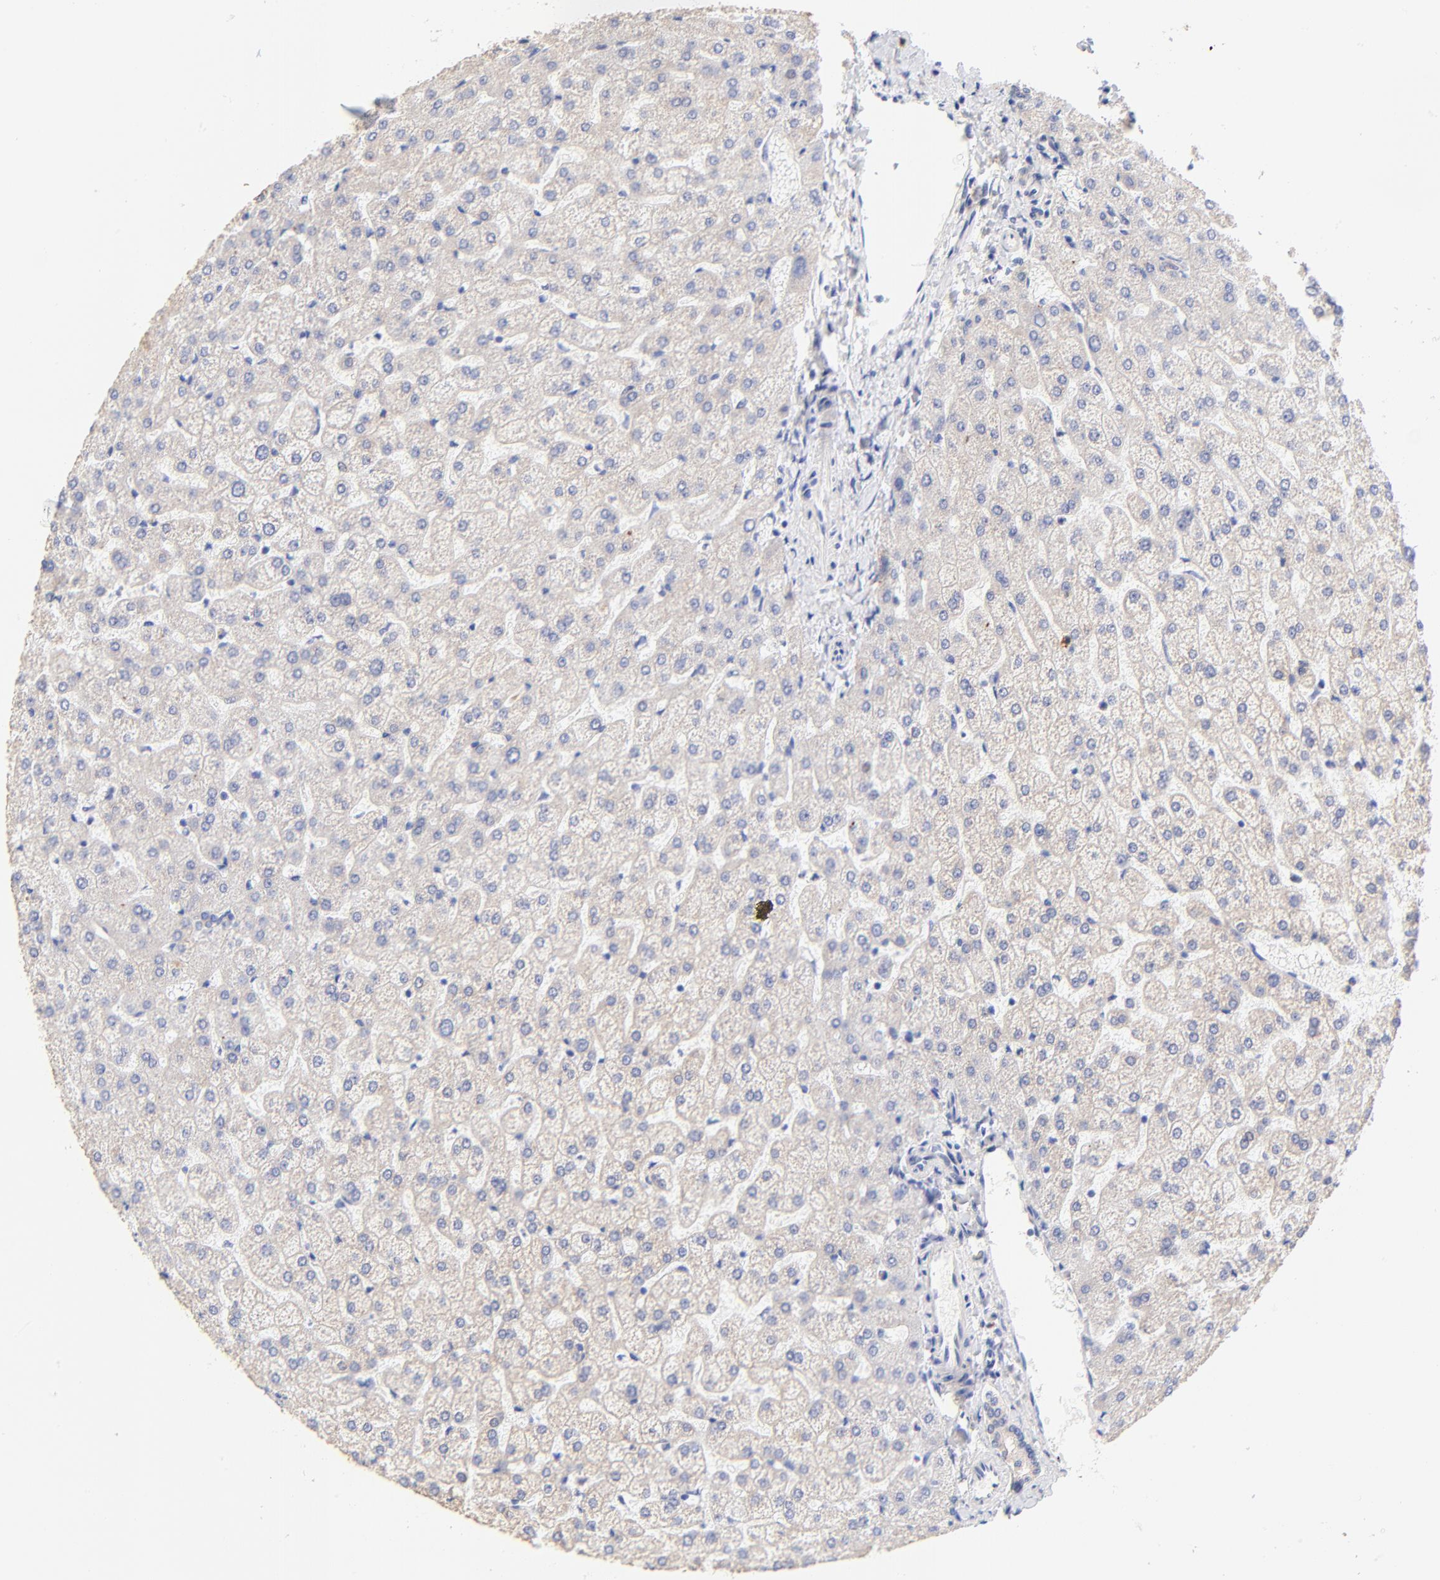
{"staining": {"intensity": "weak", "quantity": ">75%", "location": "cytoplasmic/membranous"}, "tissue": "liver", "cell_type": "Cholangiocytes", "image_type": "normal", "snomed": [{"axis": "morphology", "description": "Normal tissue, NOS"}, {"axis": "topography", "description": "Liver"}], "caption": "IHC of benign human liver displays low levels of weak cytoplasmic/membranous positivity in approximately >75% of cholangiocytes.", "gene": "PTK7", "patient": {"sex": "female", "age": 32}}